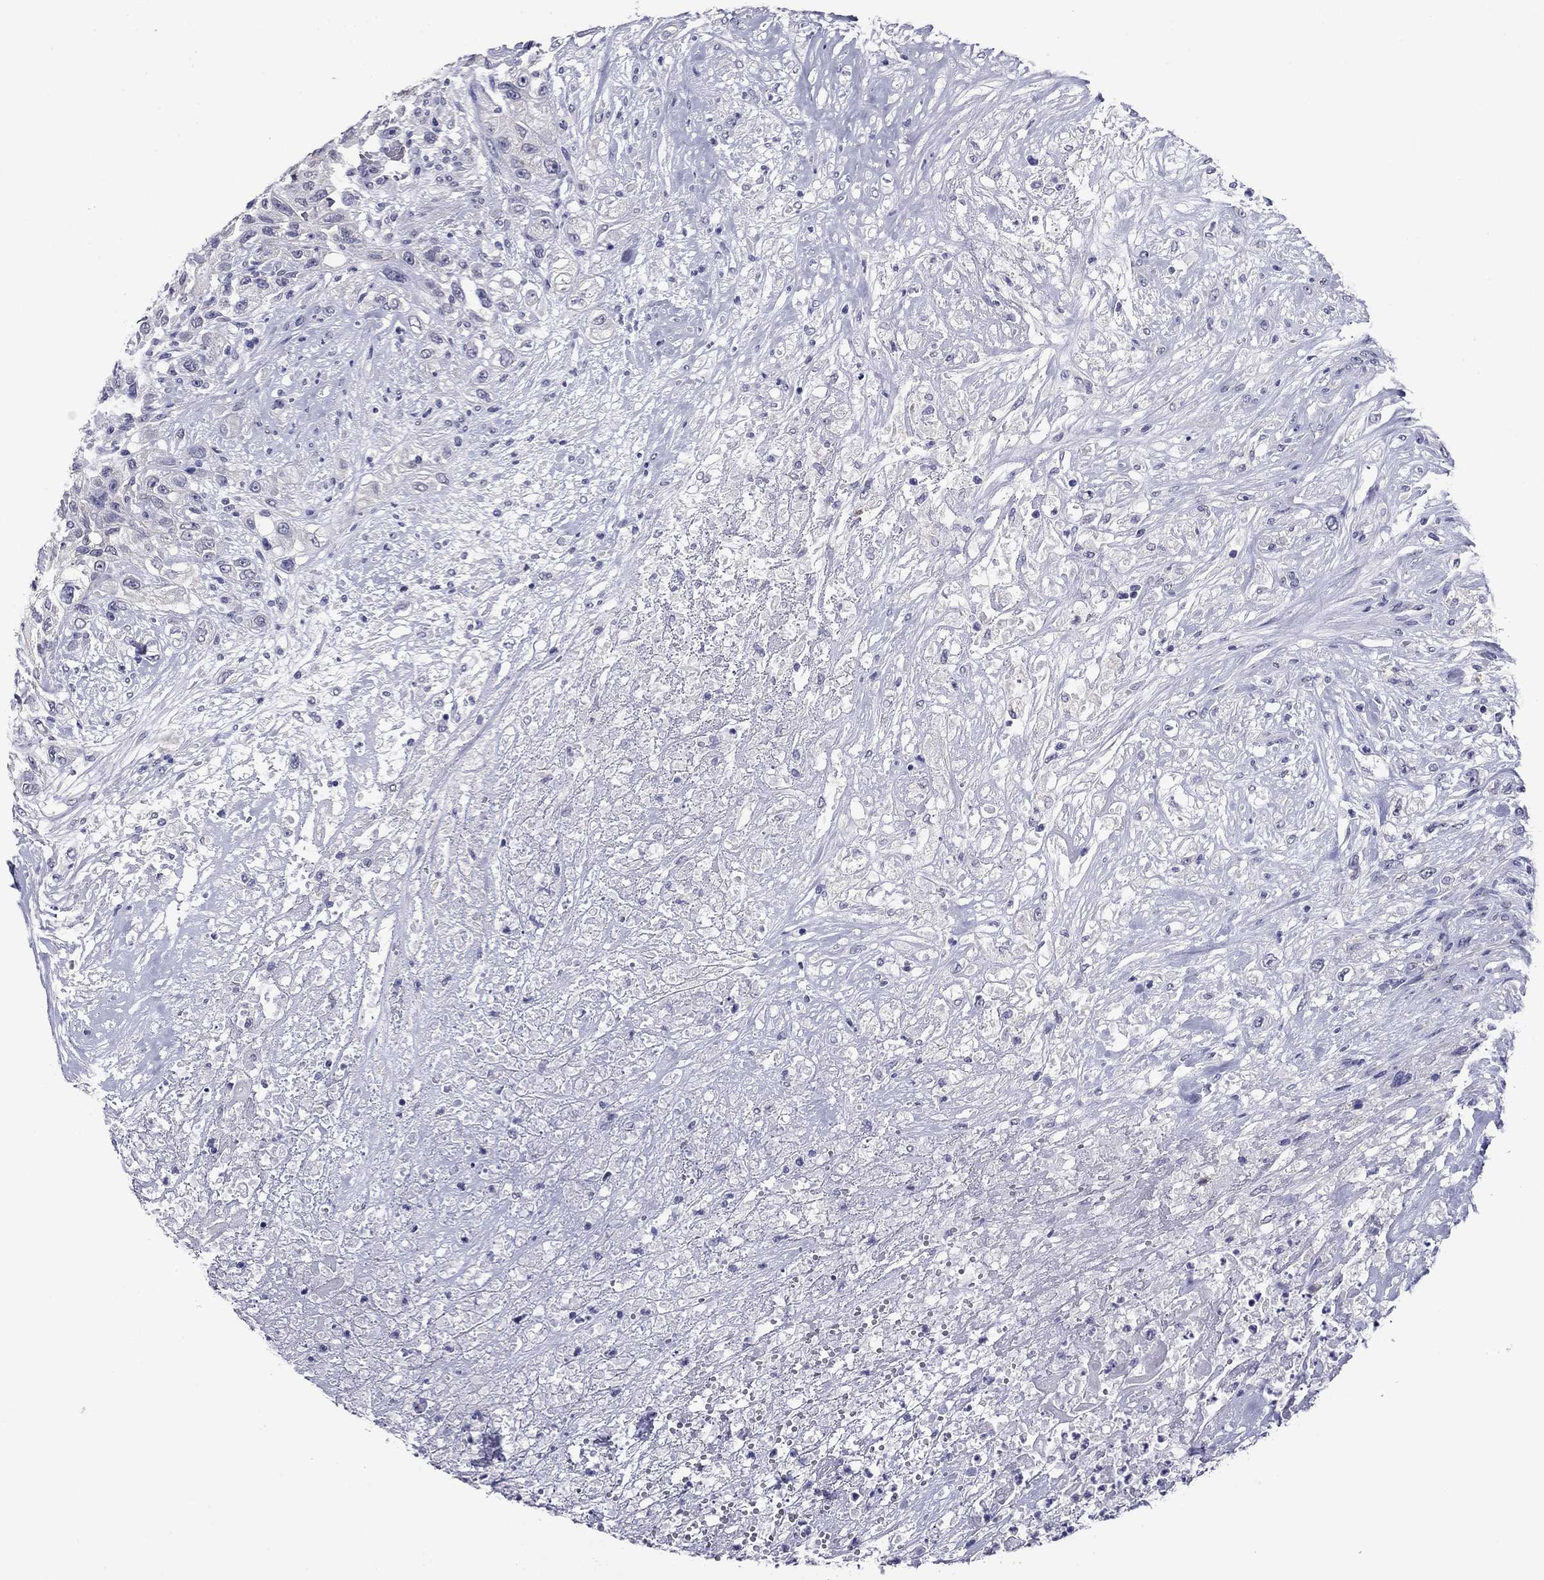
{"staining": {"intensity": "negative", "quantity": "none", "location": "none"}, "tissue": "urothelial cancer", "cell_type": "Tumor cells", "image_type": "cancer", "snomed": [{"axis": "morphology", "description": "Urothelial carcinoma, High grade"}, {"axis": "topography", "description": "Urinary bladder"}], "caption": "DAB immunohistochemical staining of human urothelial cancer reveals no significant positivity in tumor cells.", "gene": "HAO1", "patient": {"sex": "female", "age": 56}}